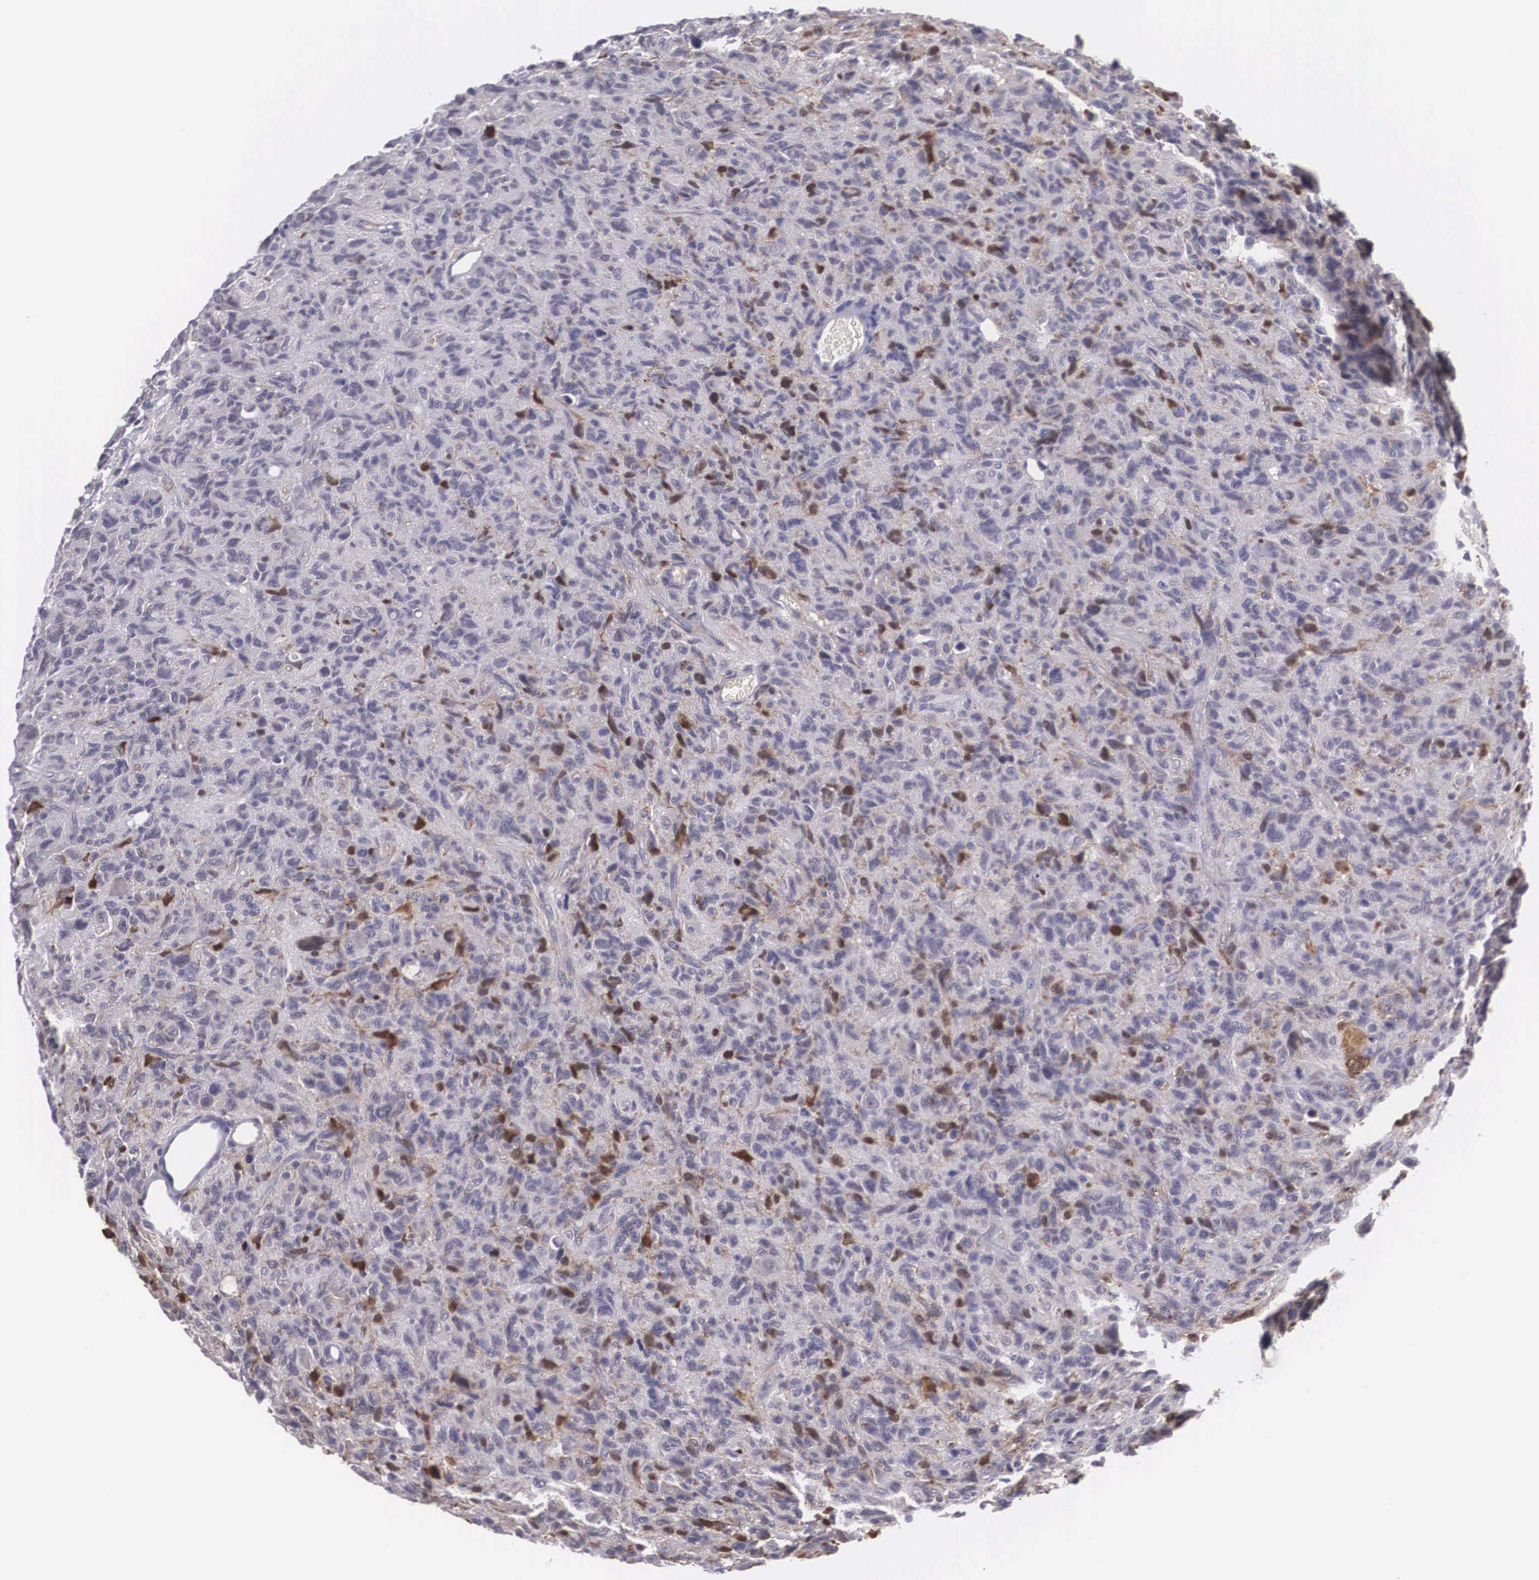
{"staining": {"intensity": "moderate", "quantity": "25%-75%", "location": "cytoplasmic/membranous,nuclear"}, "tissue": "glioma", "cell_type": "Tumor cells", "image_type": "cancer", "snomed": [{"axis": "morphology", "description": "Glioma, malignant, High grade"}, {"axis": "topography", "description": "Brain"}], "caption": "A high-resolution photomicrograph shows IHC staining of high-grade glioma (malignant), which demonstrates moderate cytoplasmic/membranous and nuclear positivity in approximately 25%-75% of tumor cells.", "gene": "NINL", "patient": {"sex": "female", "age": 60}}